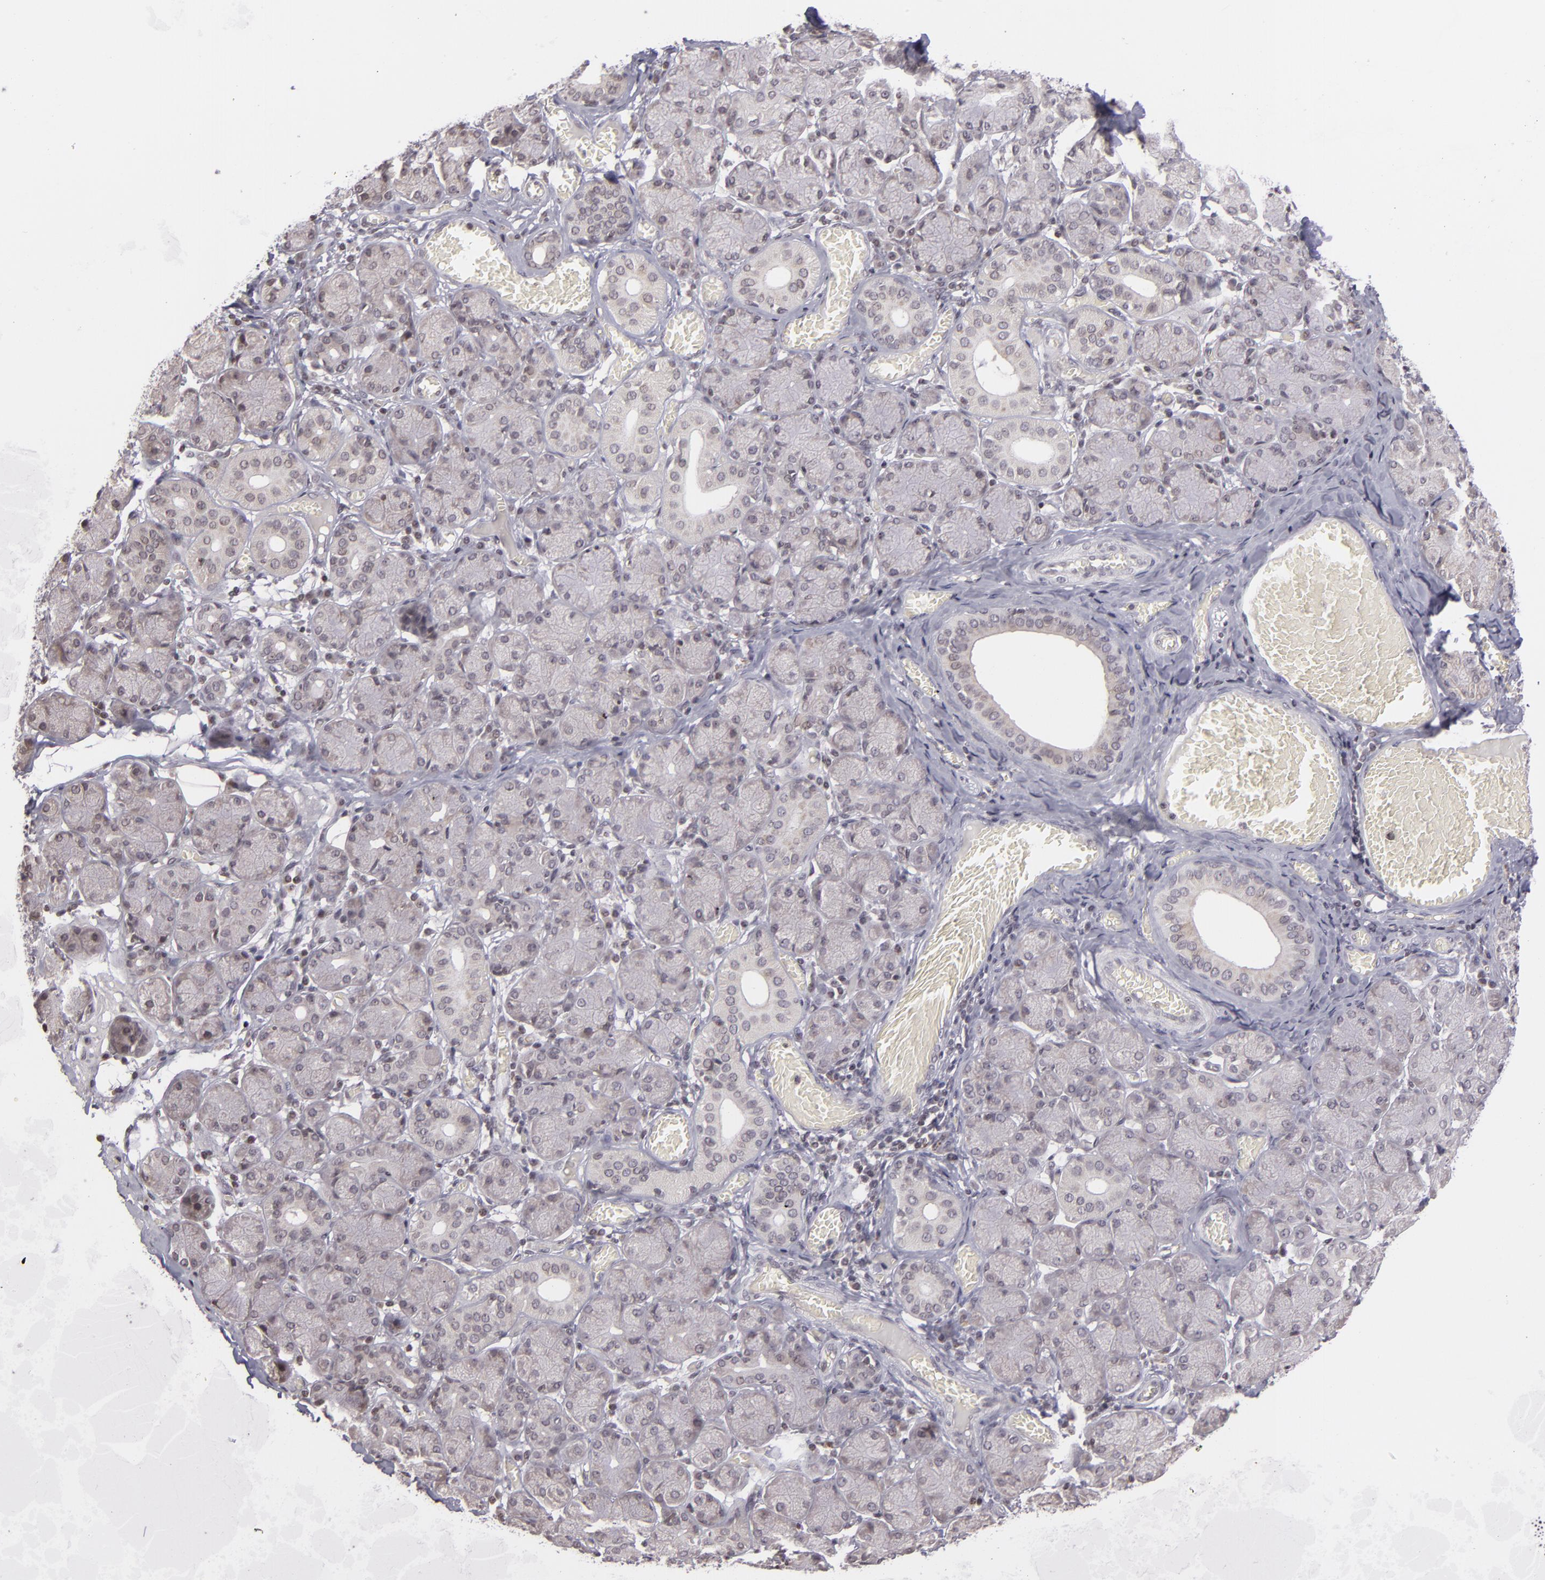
{"staining": {"intensity": "negative", "quantity": "none", "location": "none"}, "tissue": "salivary gland", "cell_type": "Glandular cells", "image_type": "normal", "snomed": [{"axis": "morphology", "description": "Normal tissue, NOS"}, {"axis": "topography", "description": "Salivary gland"}], "caption": "Immunohistochemical staining of unremarkable salivary gland reveals no significant positivity in glandular cells.", "gene": "AKAP6", "patient": {"sex": "female", "age": 24}}